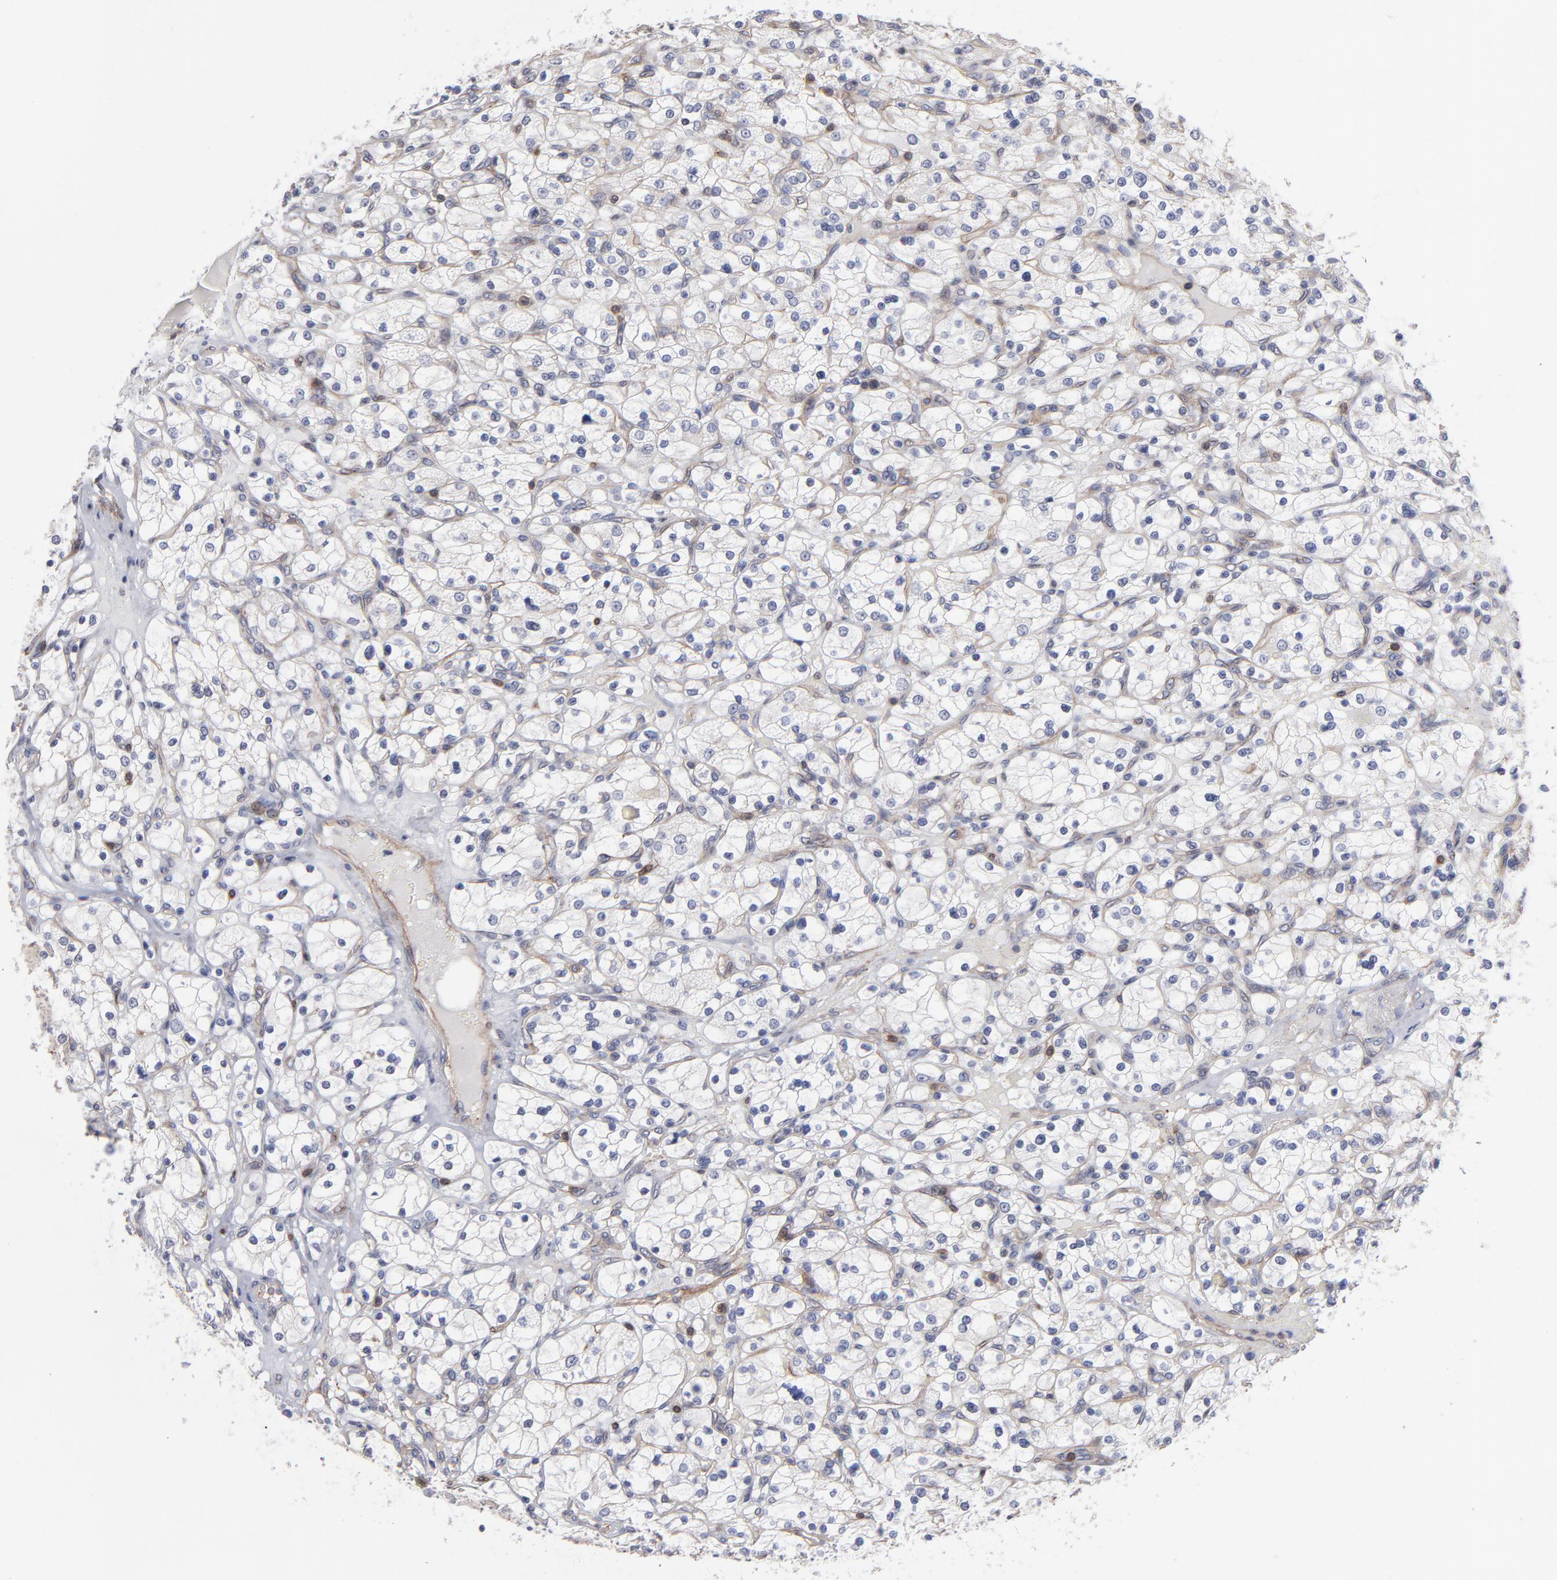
{"staining": {"intensity": "negative", "quantity": "none", "location": "none"}, "tissue": "renal cancer", "cell_type": "Tumor cells", "image_type": "cancer", "snomed": [{"axis": "morphology", "description": "Adenocarcinoma, NOS"}, {"axis": "topography", "description": "Kidney"}], "caption": "A high-resolution micrograph shows immunohistochemistry (IHC) staining of renal cancer (adenocarcinoma), which reveals no significant expression in tumor cells.", "gene": "PXN", "patient": {"sex": "female", "age": 83}}